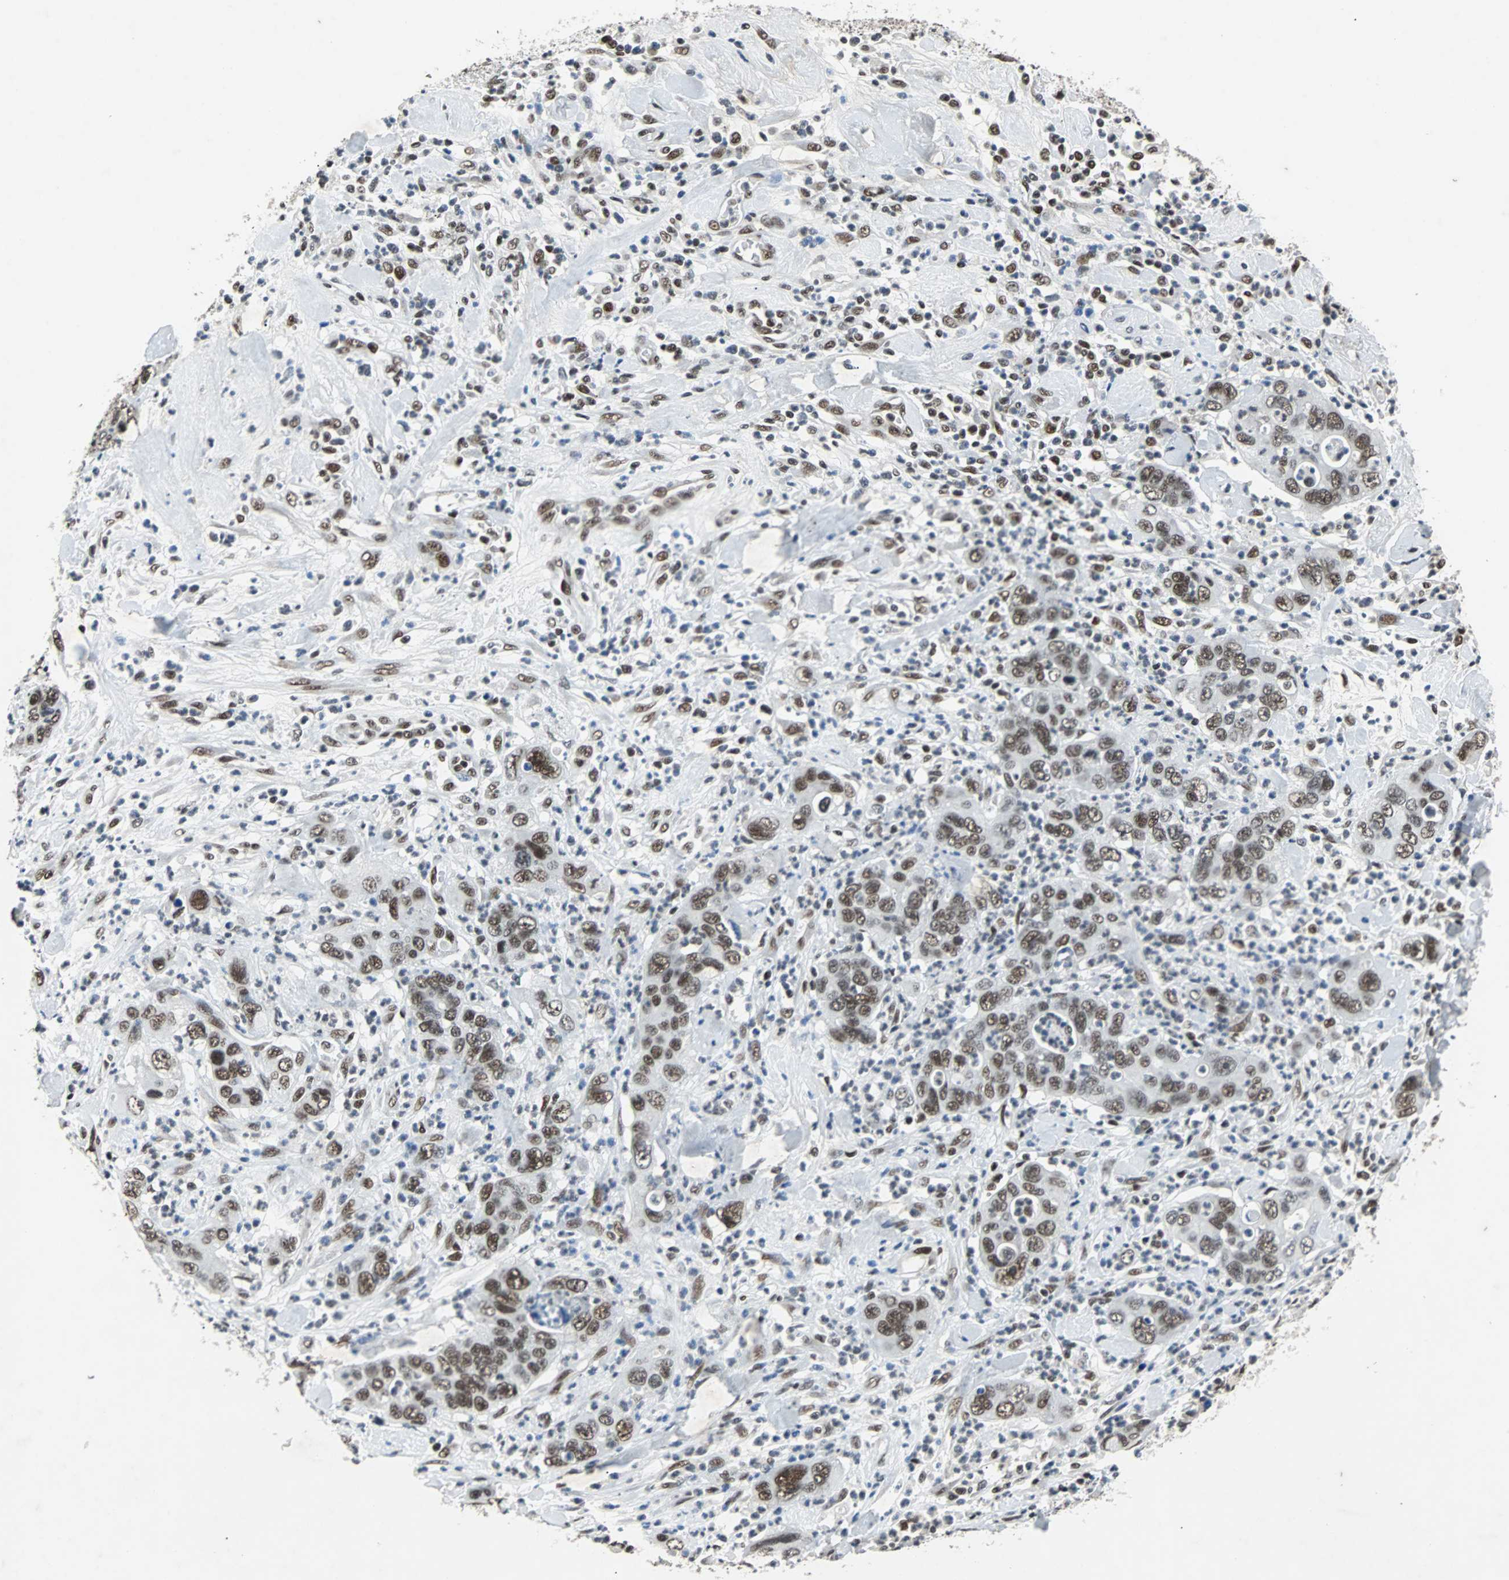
{"staining": {"intensity": "moderate", "quantity": ">75%", "location": "nuclear"}, "tissue": "pancreatic cancer", "cell_type": "Tumor cells", "image_type": "cancer", "snomed": [{"axis": "morphology", "description": "Adenocarcinoma, NOS"}, {"axis": "topography", "description": "Pancreas"}], "caption": "This image displays immunohistochemistry (IHC) staining of human pancreatic adenocarcinoma, with medium moderate nuclear staining in approximately >75% of tumor cells.", "gene": "GATAD2A", "patient": {"sex": "female", "age": 71}}